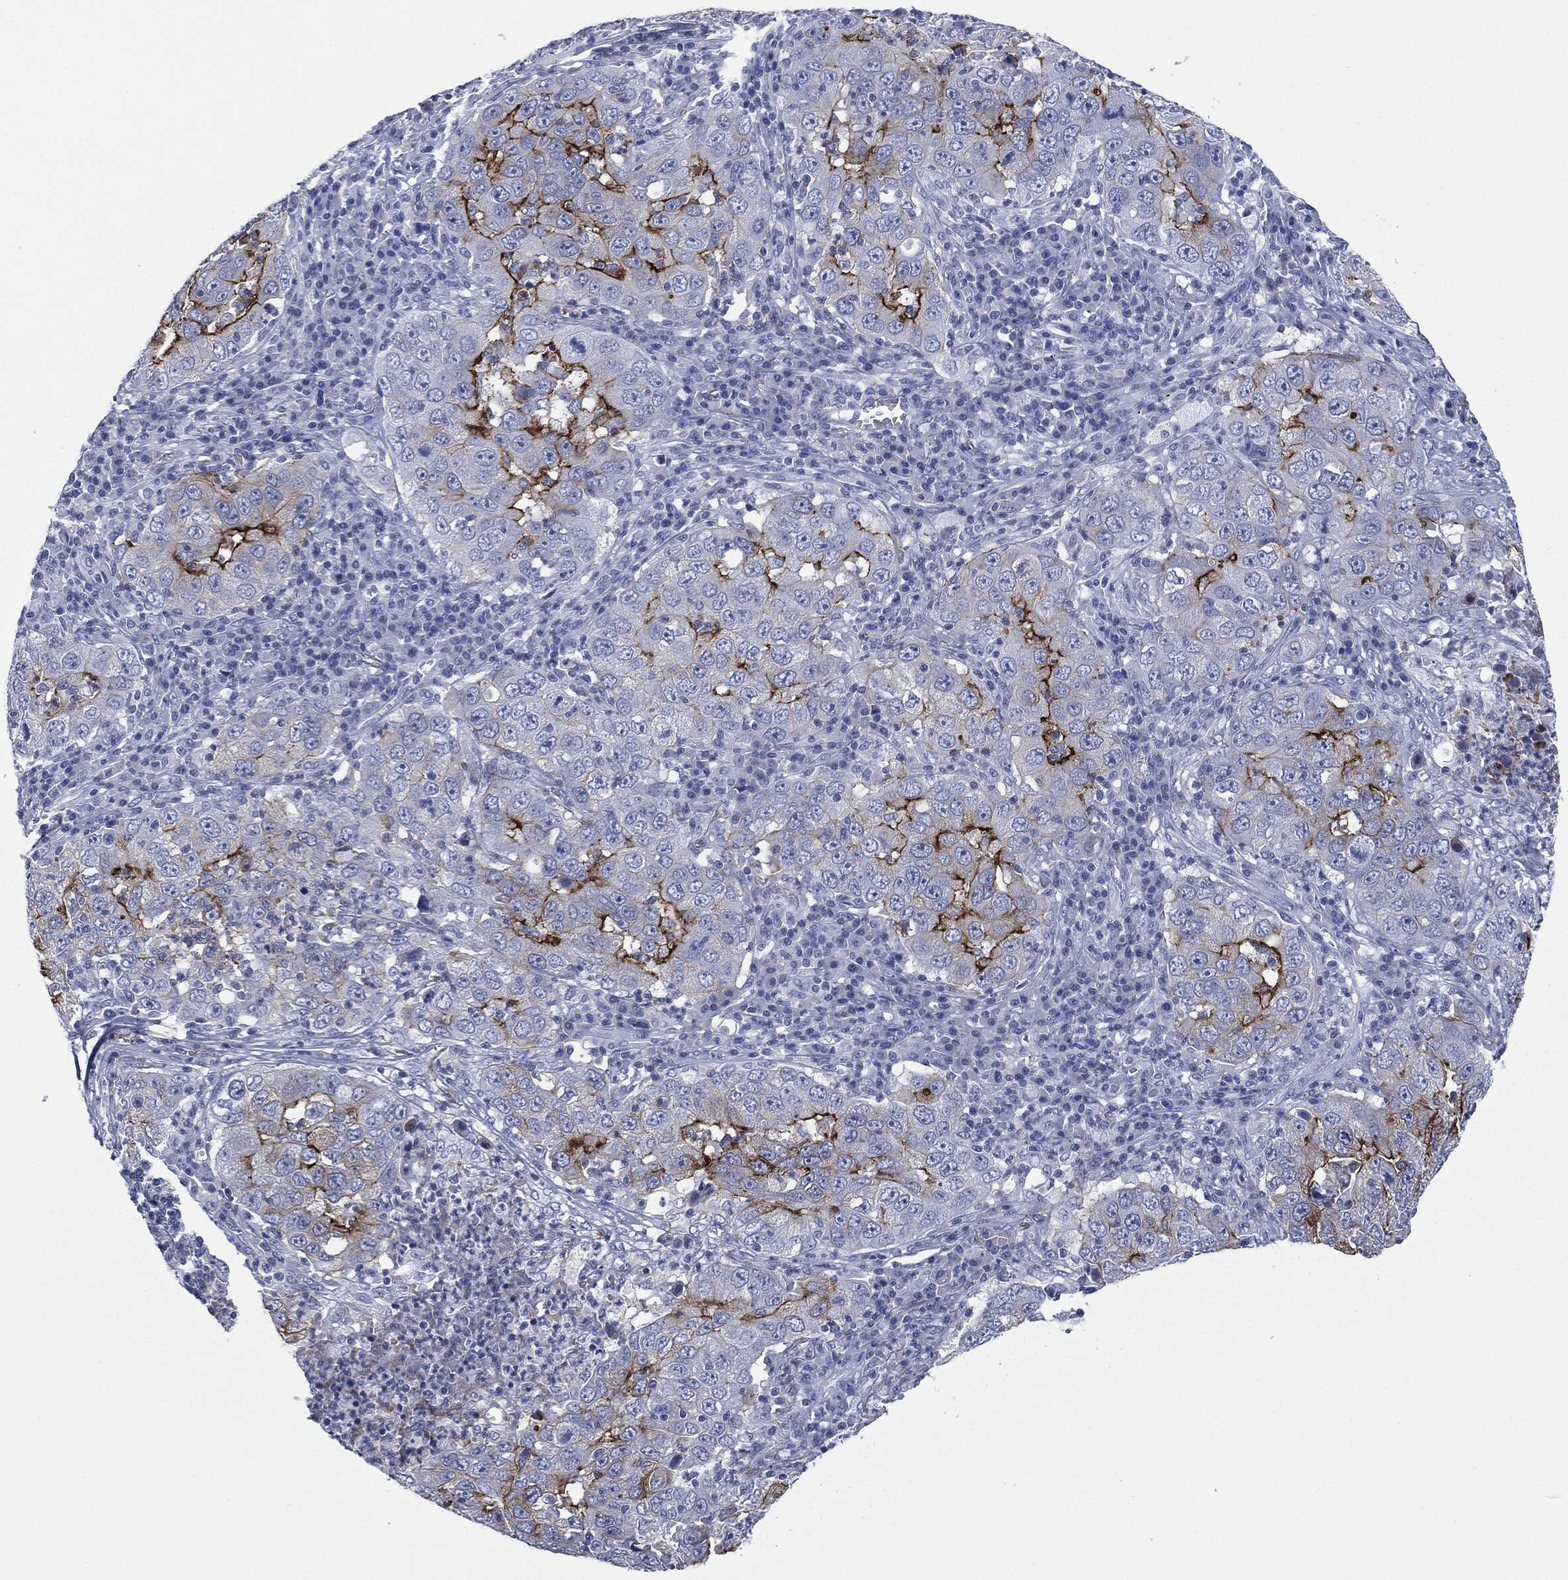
{"staining": {"intensity": "strong", "quantity": "25%-75%", "location": "cytoplasmic/membranous"}, "tissue": "lung cancer", "cell_type": "Tumor cells", "image_type": "cancer", "snomed": [{"axis": "morphology", "description": "Adenocarcinoma, NOS"}, {"axis": "topography", "description": "Lung"}], "caption": "Strong cytoplasmic/membranous staining for a protein is appreciated in approximately 25%-75% of tumor cells of adenocarcinoma (lung) using immunohistochemistry.", "gene": "MUC16", "patient": {"sex": "male", "age": 73}}